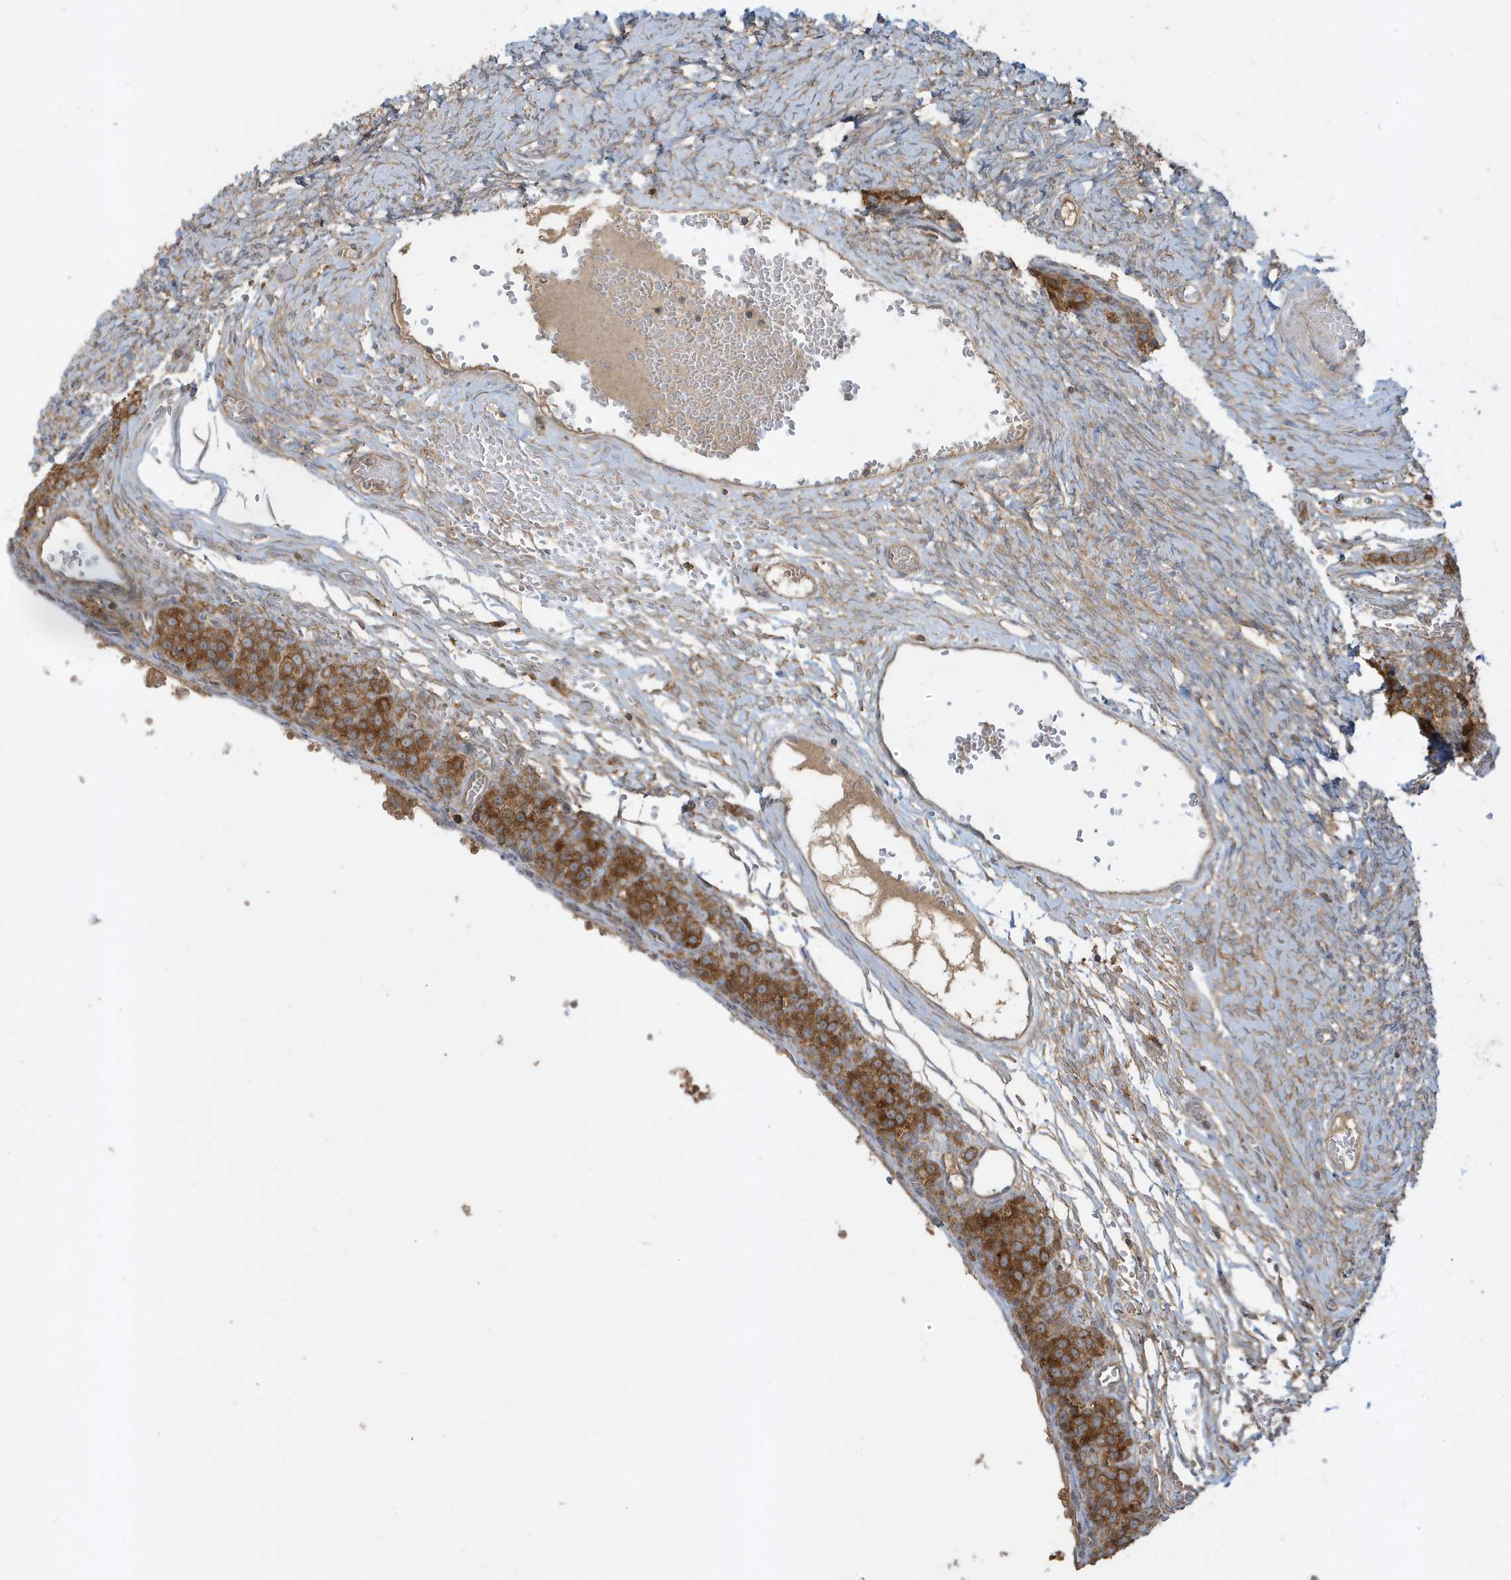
{"staining": {"intensity": "weak", "quantity": "25%-75%", "location": "cytoplasmic/membranous"}, "tissue": "ovary", "cell_type": "Ovarian stroma cells", "image_type": "normal", "snomed": [{"axis": "morphology", "description": "Adenocarcinoma, NOS"}, {"axis": "topography", "description": "Endometrium"}], "caption": "There is low levels of weak cytoplasmic/membranous expression in ovarian stroma cells of normal ovary, as demonstrated by immunohistochemical staining (brown color).", "gene": "ABTB1", "patient": {"sex": "female", "age": 32}}